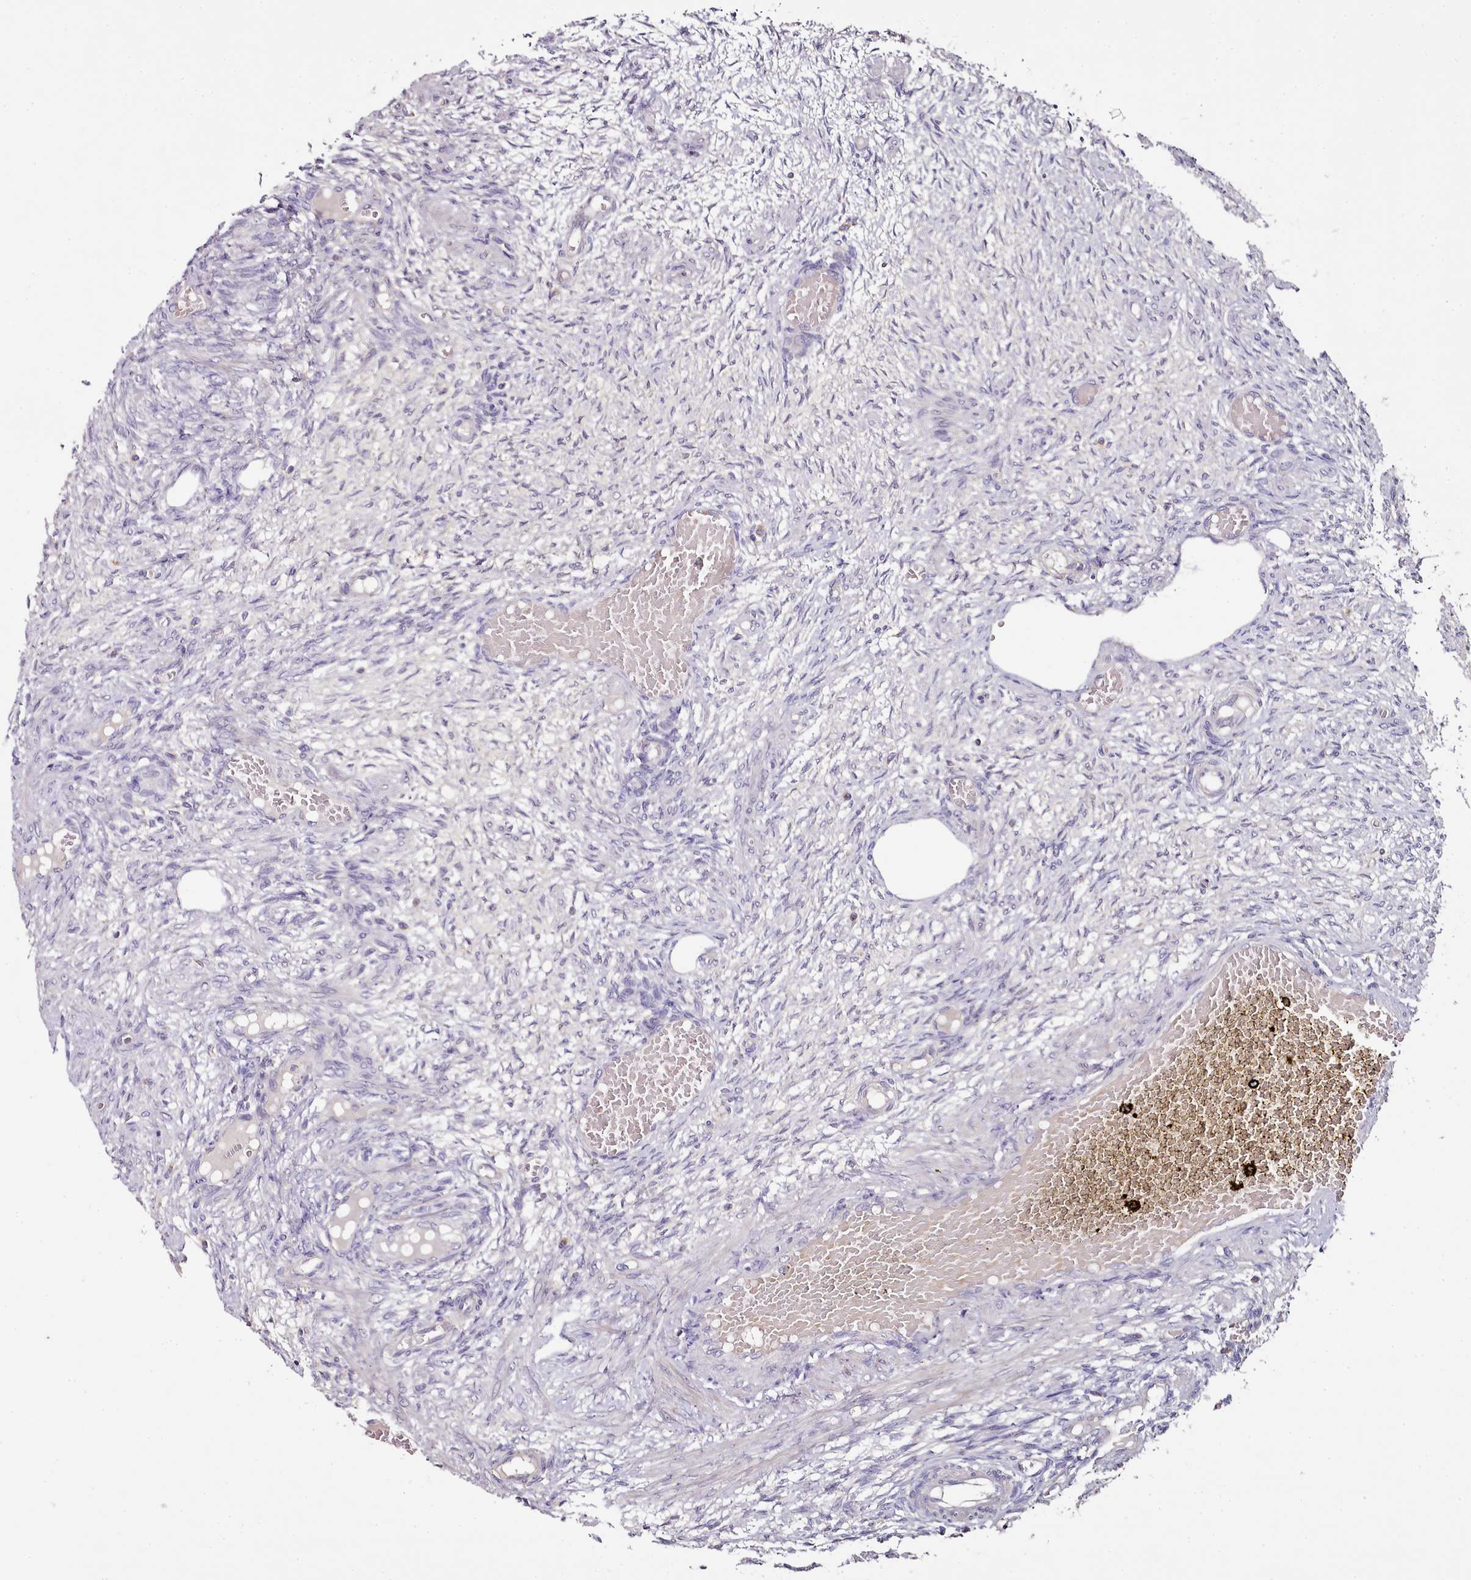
{"staining": {"intensity": "negative", "quantity": "none", "location": "none"}, "tissue": "ovary", "cell_type": "Ovarian stroma cells", "image_type": "normal", "snomed": [{"axis": "morphology", "description": "Normal tissue, NOS"}, {"axis": "topography", "description": "Ovary"}], "caption": "Immunohistochemistry (IHC) photomicrograph of benign ovary stained for a protein (brown), which demonstrates no staining in ovarian stroma cells. (DAB IHC with hematoxylin counter stain).", "gene": "ACSS1", "patient": {"sex": "female", "age": 27}}